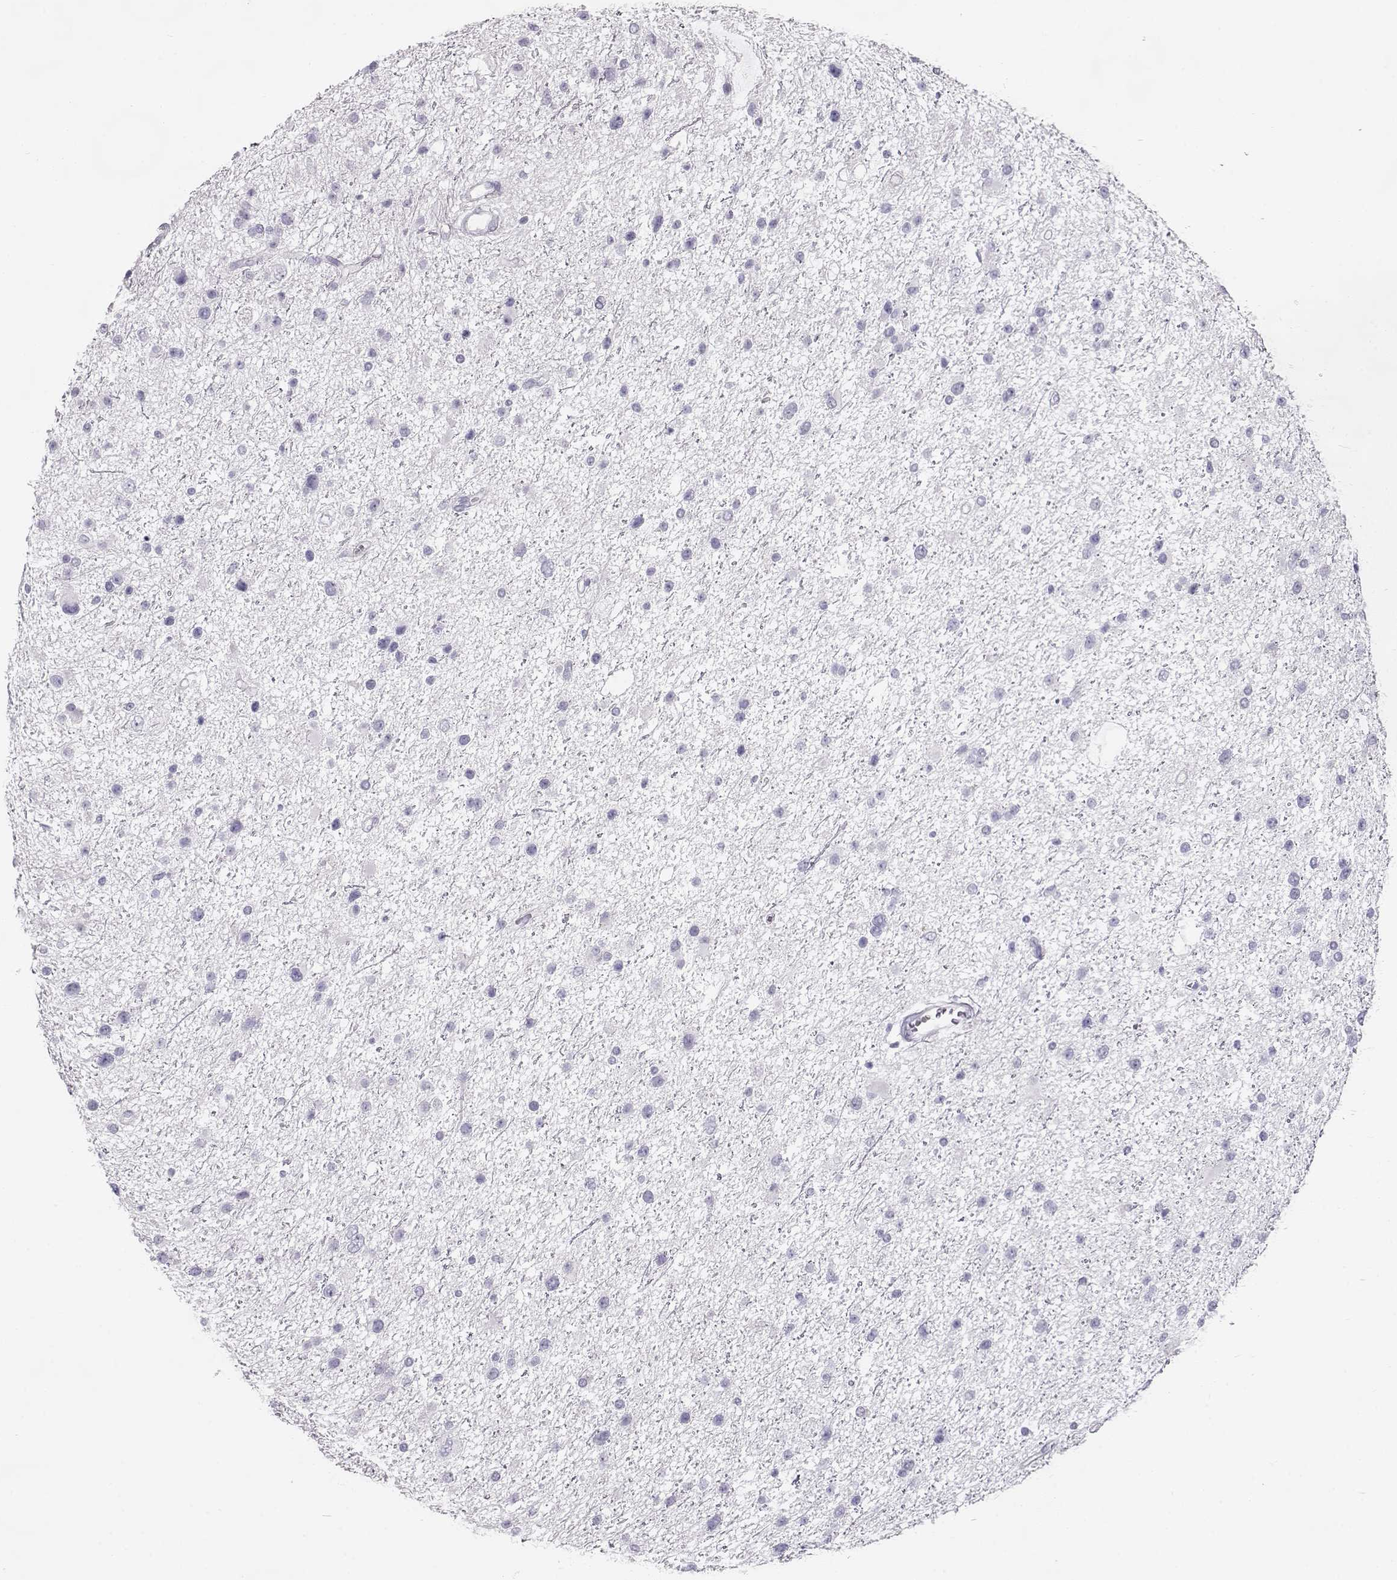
{"staining": {"intensity": "negative", "quantity": "none", "location": "none"}, "tissue": "glioma", "cell_type": "Tumor cells", "image_type": "cancer", "snomed": [{"axis": "morphology", "description": "Glioma, malignant, Low grade"}, {"axis": "topography", "description": "Brain"}], "caption": "A high-resolution image shows immunohistochemistry staining of glioma, which displays no significant staining in tumor cells.", "gene": "MIP", "patient": {"sex": "female", "age": 32}}